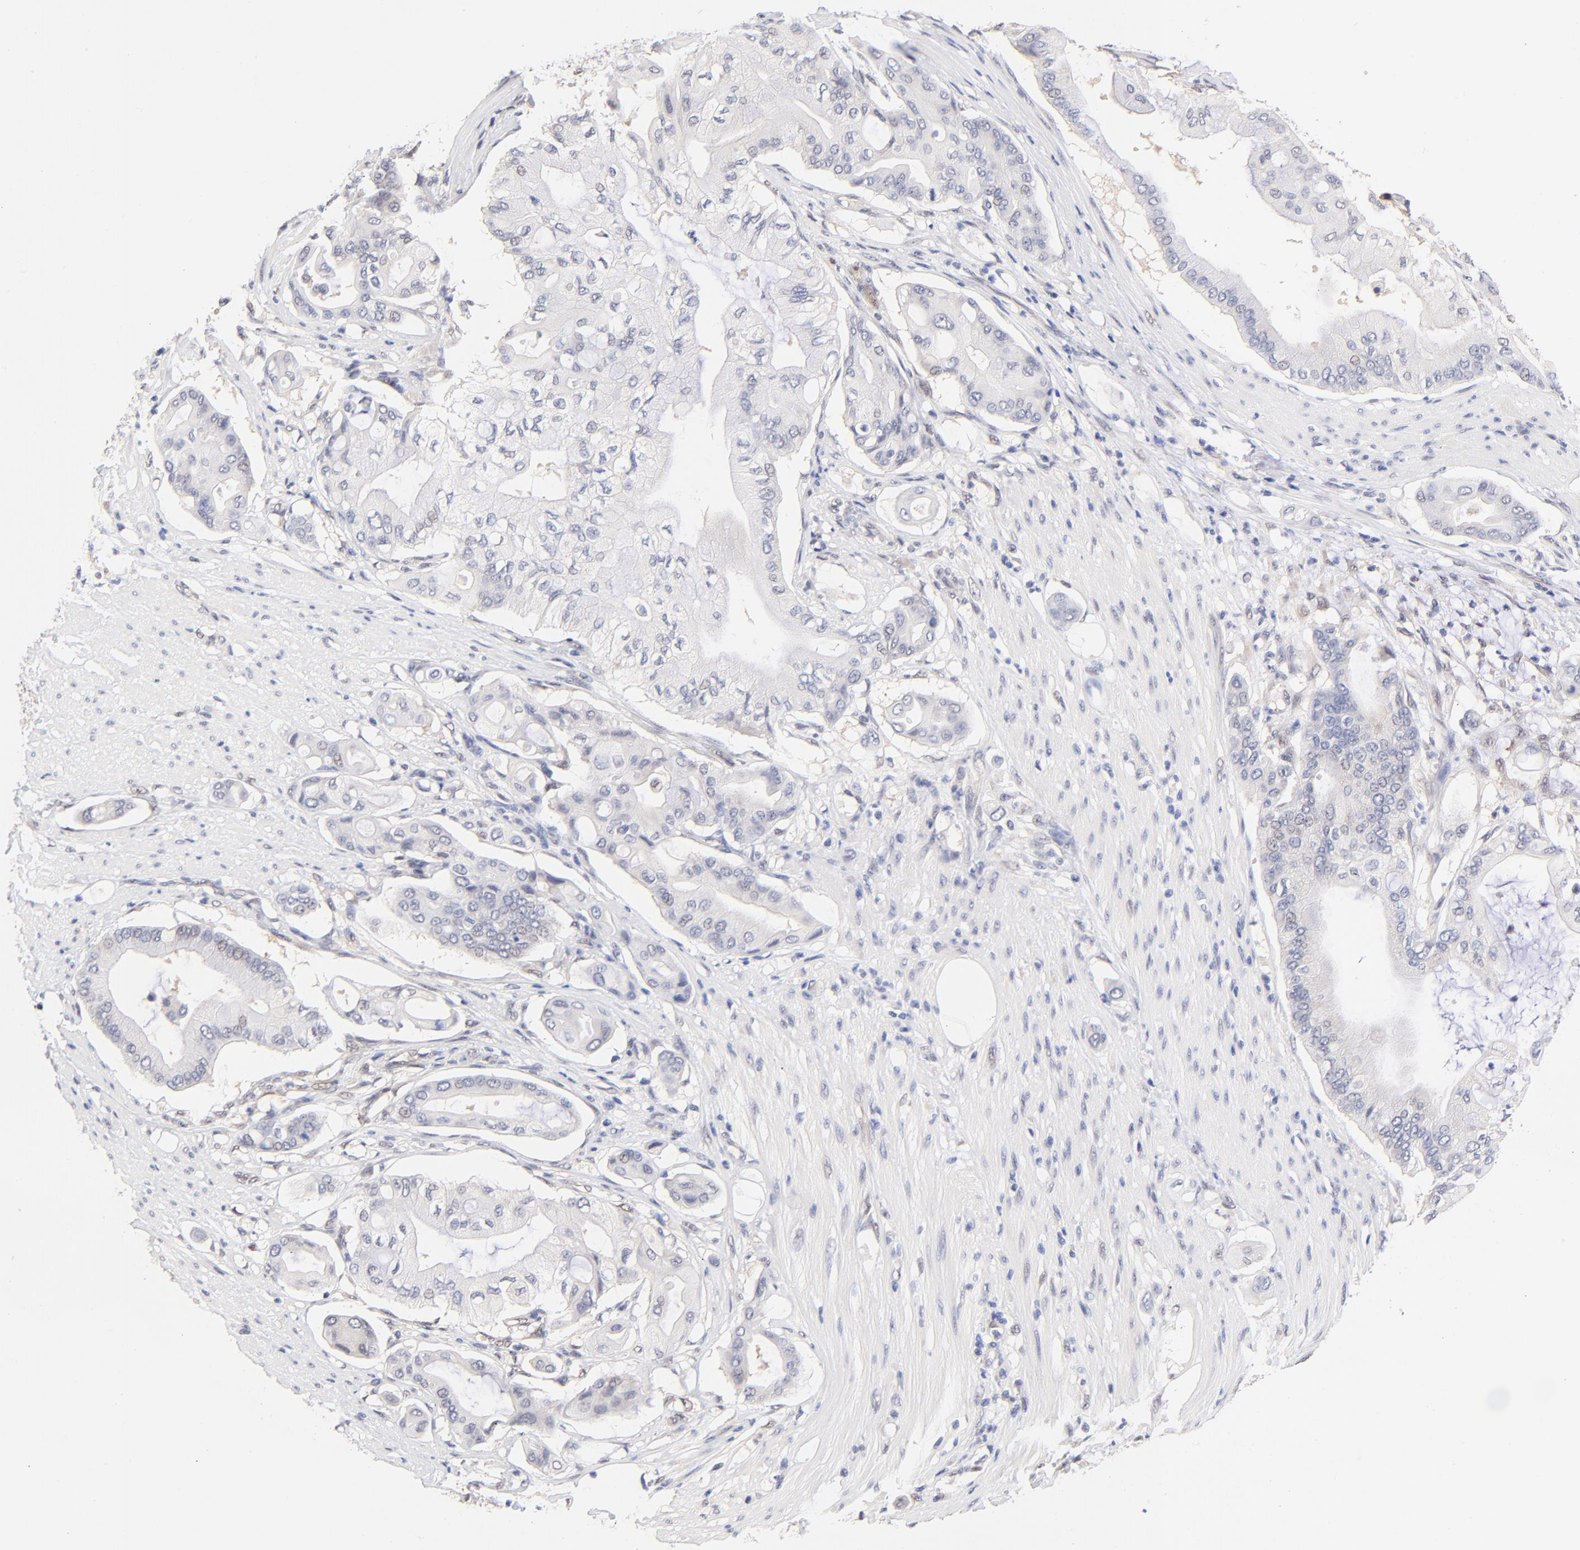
{"staining": {"intensity": "negative", "quantity": "none", "location": "none"}, "tissue": "pancreatic cancer", "cell_type": "Tumor cells", "image_type": "cancer", "snomed": [{"axis": "morphology", "description": "Adenocarcinoma, NOS"}, {"axis": "morphology", "description": "Adenocarcinoma, metastatic, NOS"}, {"axis": "topography", "description": "Lymph node"}, {"axis": "topography", "description": "Pancreas"}, {"axis": "topography", "description": "Duodenum"}], "caption": "DAB immunohistochemical staining of human pancreatic cancer demonstrates no significant expression in tumor cells.", "gene": "TXNL1", "patient": {"sex": "female", "age": 64}}